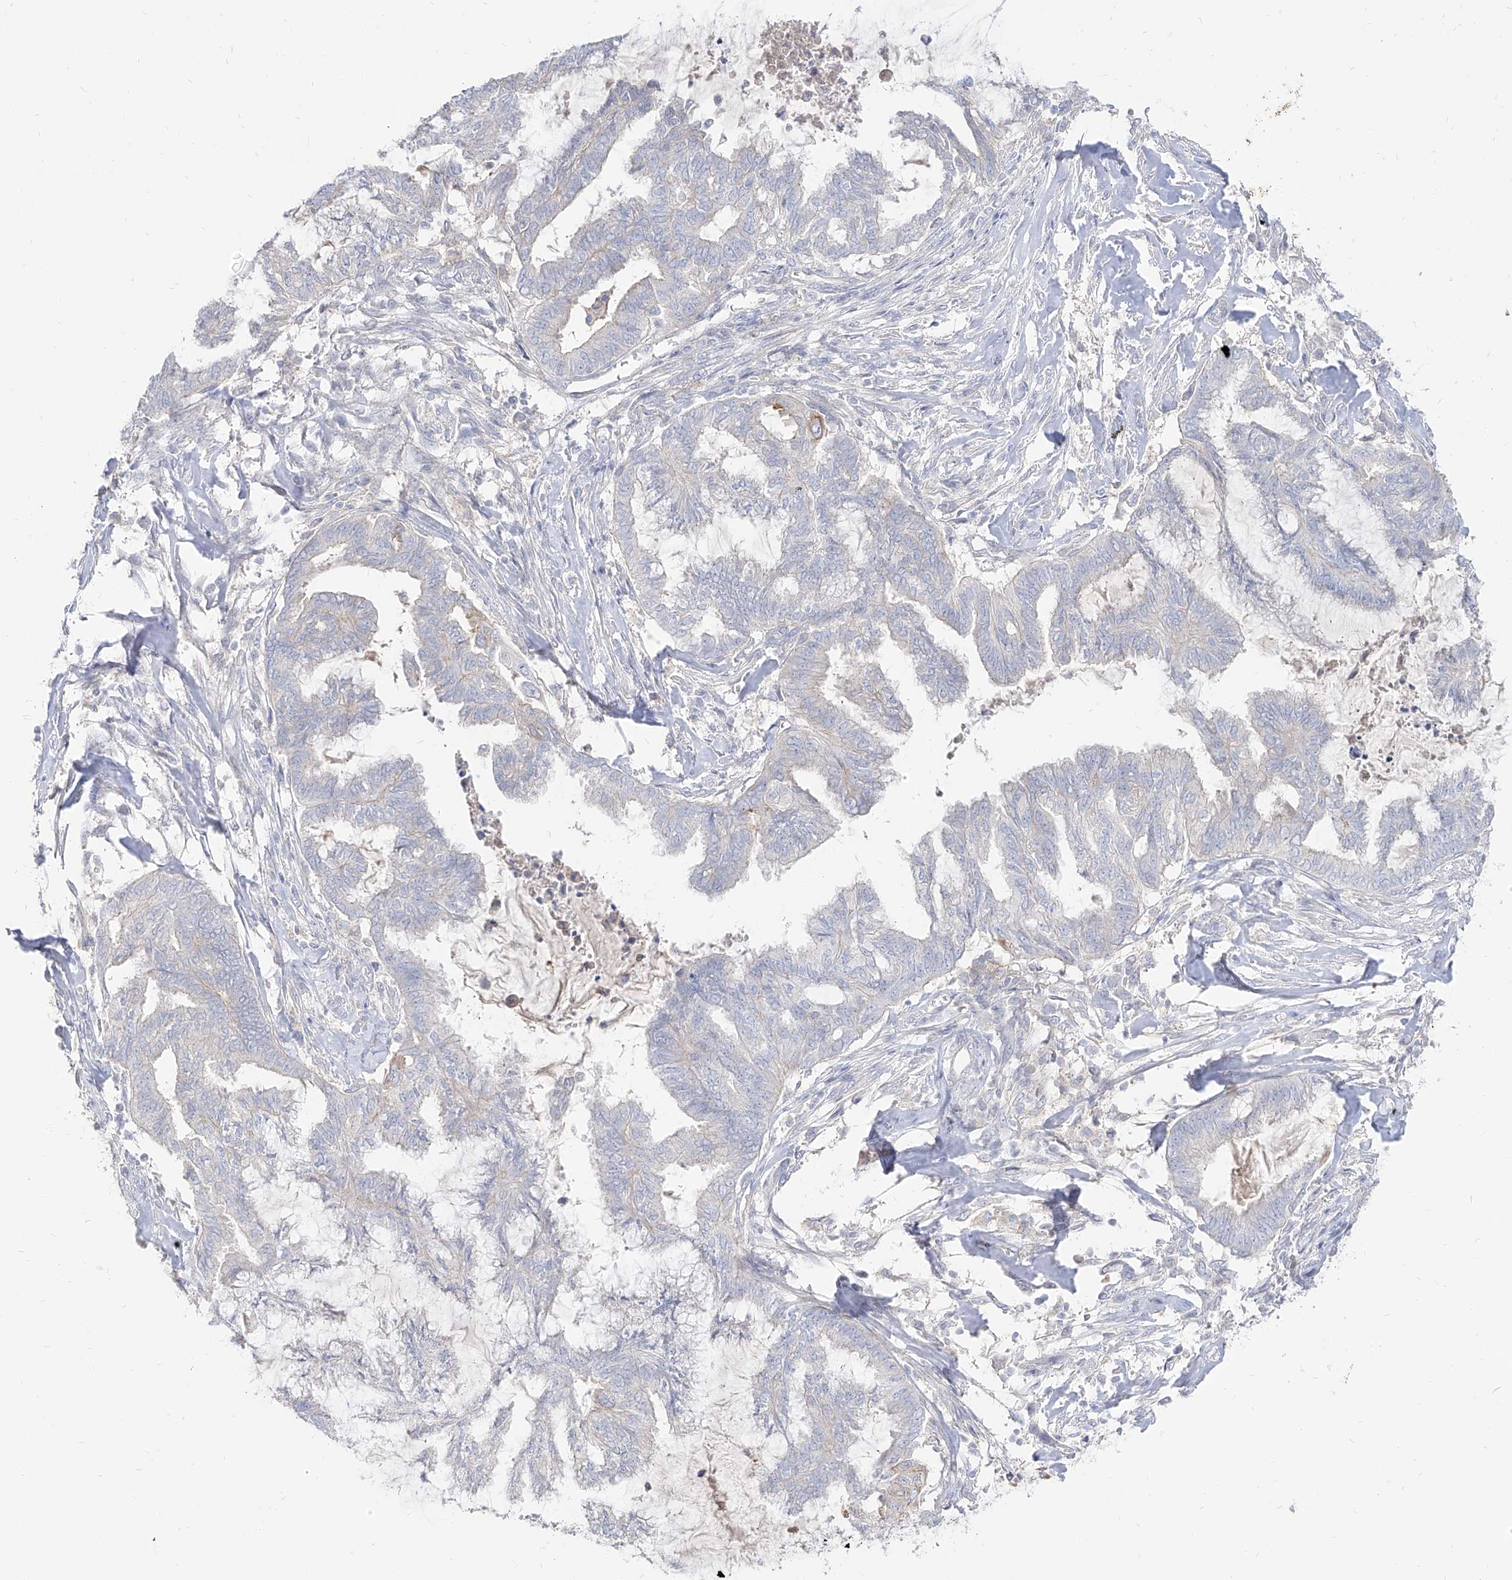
{"staining": {"intensity": "negative", "quantity": "none", "location": "none"}, "tissue": "endometrial cancer", "cell_type": "Tumor cells", "image_type": "cancer", "snomed": [{"axis": "morphology", "description": "Adenocarcinoma, NOS"}, {"axis": "topography", "description": "Endometrium"}], "caption": "IHC histopathology image of neoplastic tissue: human adenocarcinoma (endometrial) stained with DAB (3,3'-diaminobenzidine) demonstrates no significant protein positivity in tumor cells. (DAB (3,3'-diaminobenzidine) immunohistochemistry (IHC), high magnification).", "gene": "RBFOX3", "patient": {"sex": "female", "age": 86}}